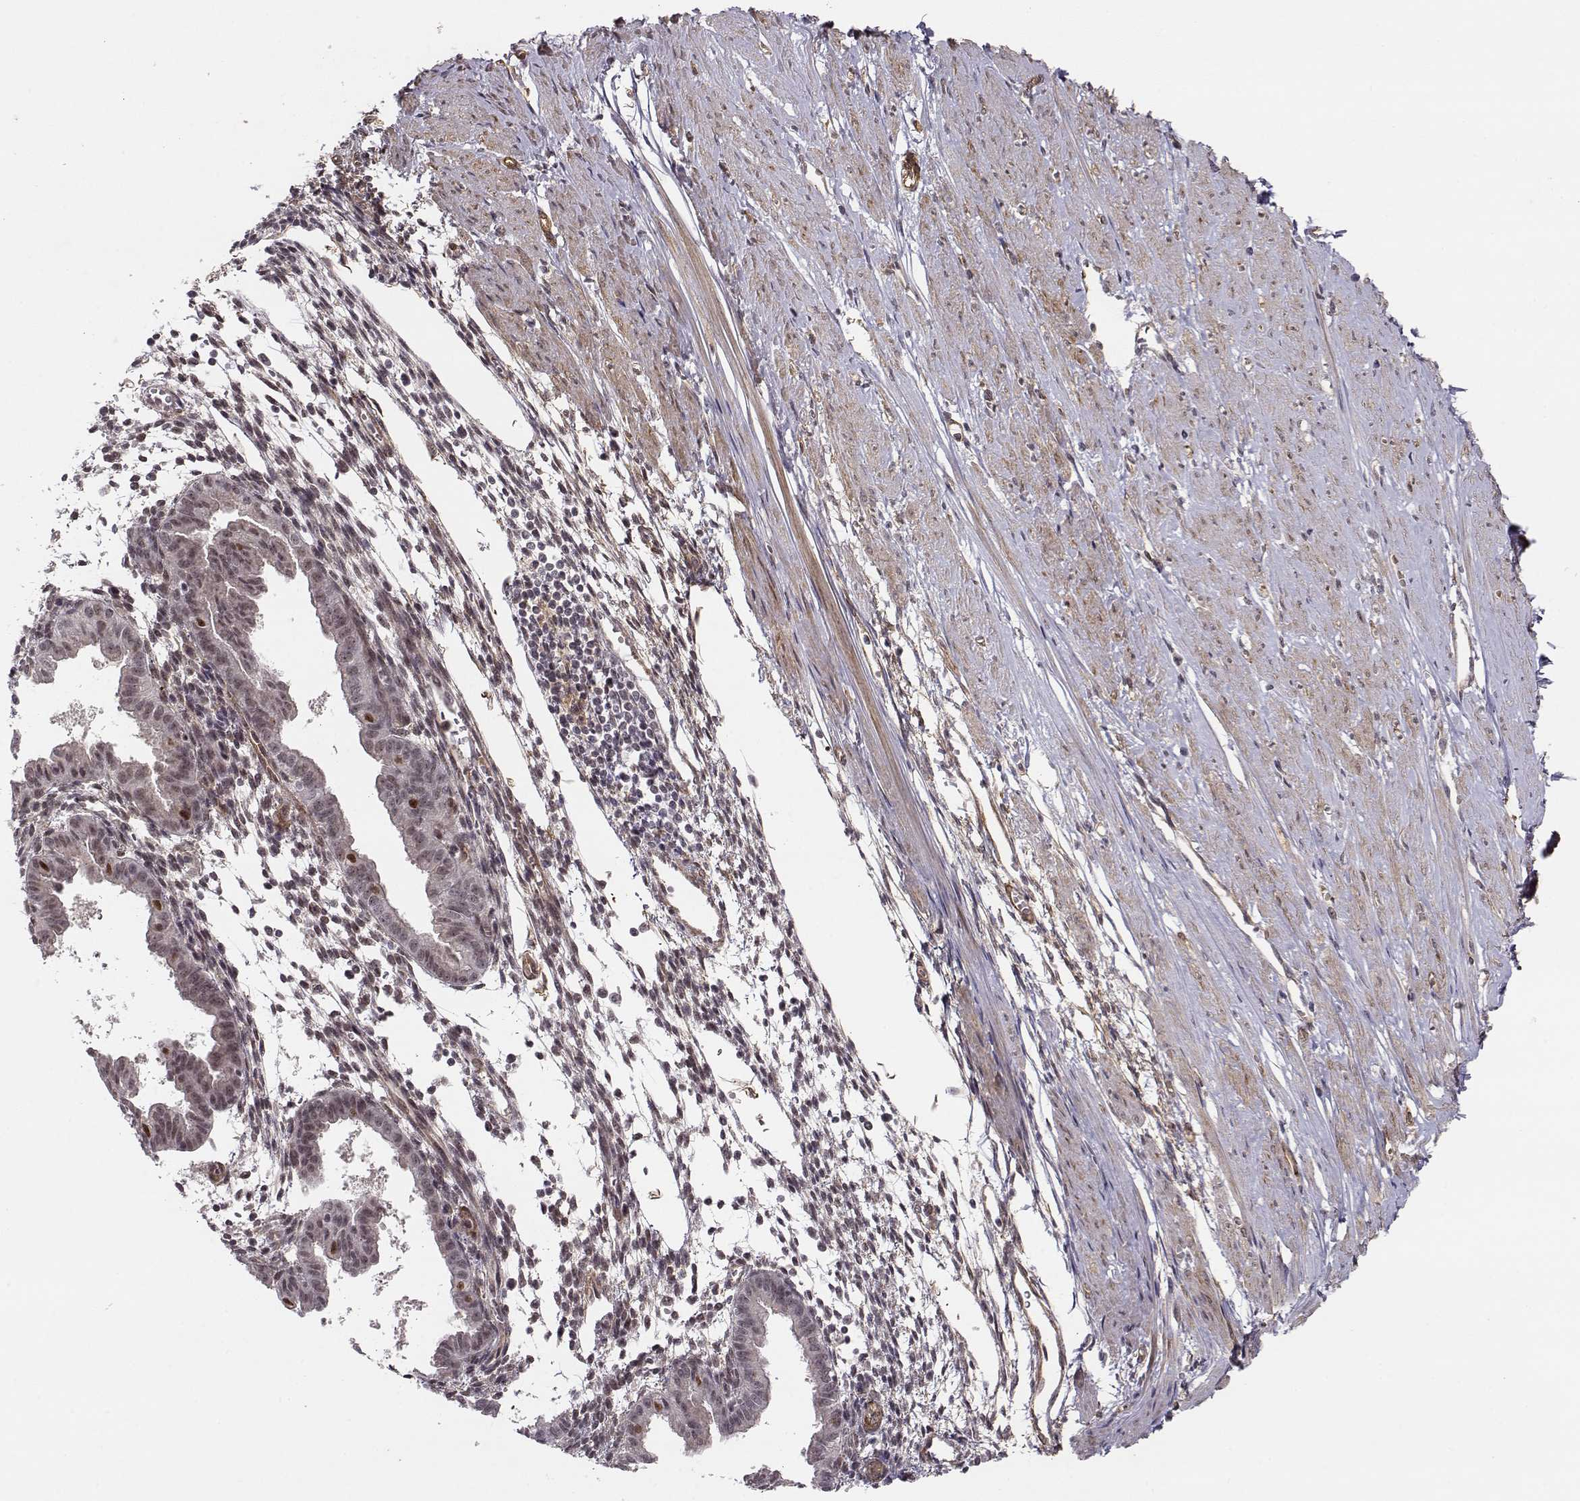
{"staining": {"intensity": "weak", "quantity": "<25%", "location": "nuclear"}, "tissue": "endometrium", "cell_type": "Cells in endometrial stroma", "image_type": "normal", "snomed": [{"axis": "morphology", "description": "Normal tissue, NOS"}, {"axis": "topography", "description": "Endometrium"}], "caption": "DAB (3,3'-diaminobenzidine) immunohistochemical staining of normal endometrium displays no significant expression in cells in endometrial stroma.", "gene": "CIR1", "patient": {"sex": "female", "age": 37}}